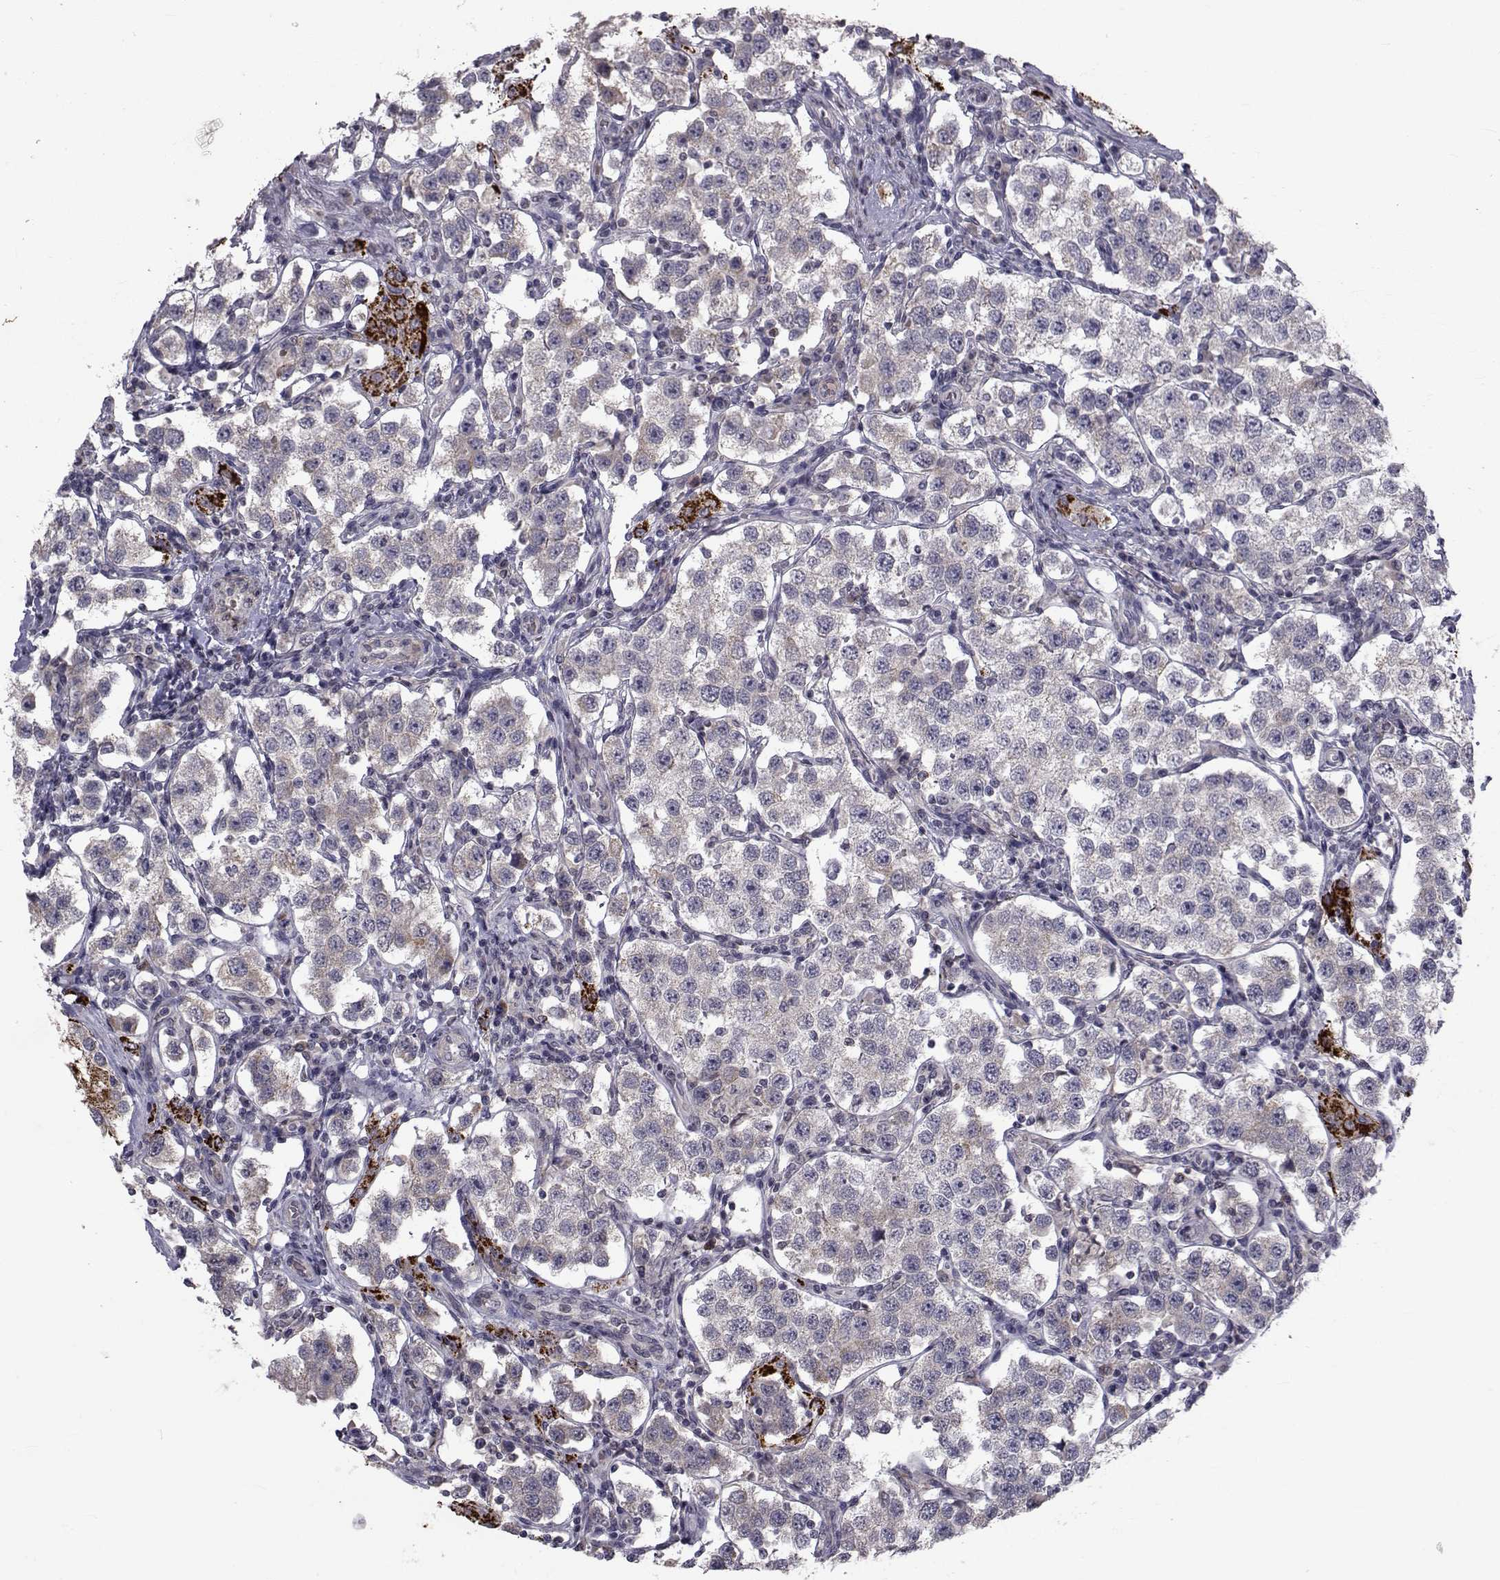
{"staining": {"intensity": "negative", "quantity": "none", "location": "none"}, "tissue": "testis cancer", "cell_type": "Tumor cells", "image_type": "cancer", "snomed": [{"axis": "morphology", "description": "Seminoma, NOS"}, {"axis": "topography", "description": "Testis"}], "caption": "High power microscopy histopathology image of an immunohistochemistry (IHC) photomicrograph of testis cancer (seminoma), revealing no significant positivity in tumor cells.", "gene": "FDXR", "patient": {"sex": "male", "age": 37}}